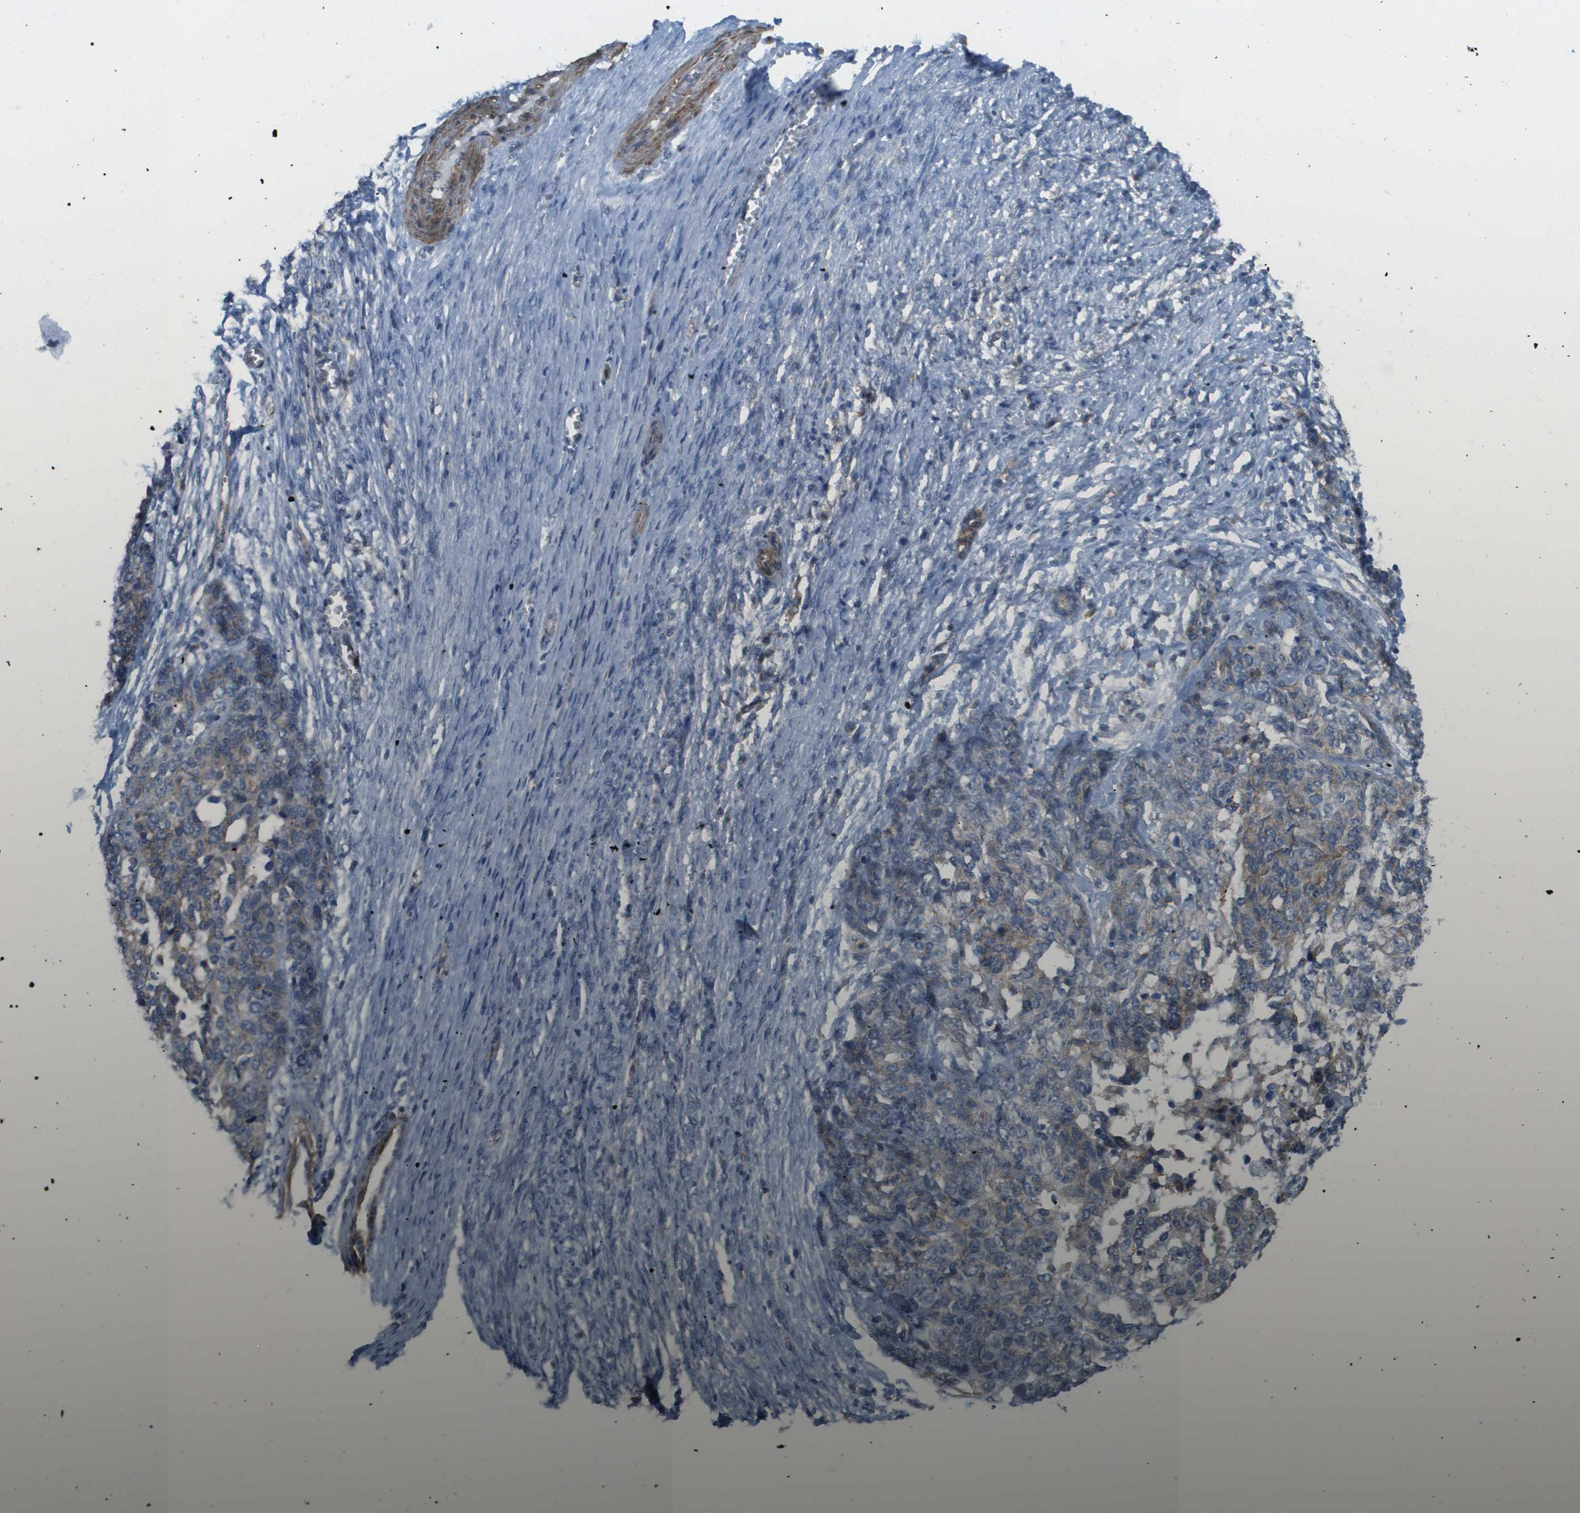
{"staining": {"intensity": "weak", "quantity": "<25%", "location": "cytoplasmic/membranous"}, "tissue": "ovarian cancer", "cell_type": "Tumor cells", "image_type": "cancer", "snomed": [{"axis": "morphology", "description": "Cystadenocarcinoma, serous, NOS"}, {"axis": "topography", "description": "Ovary"}], "caption": "High power microscopy photomicrograph of an IHC photomicrograph of ovarian cancer, revealing no significant positivity in tumor cells.", "gene": "MYH11", "patient": {"sex": "female", "age": 44}}